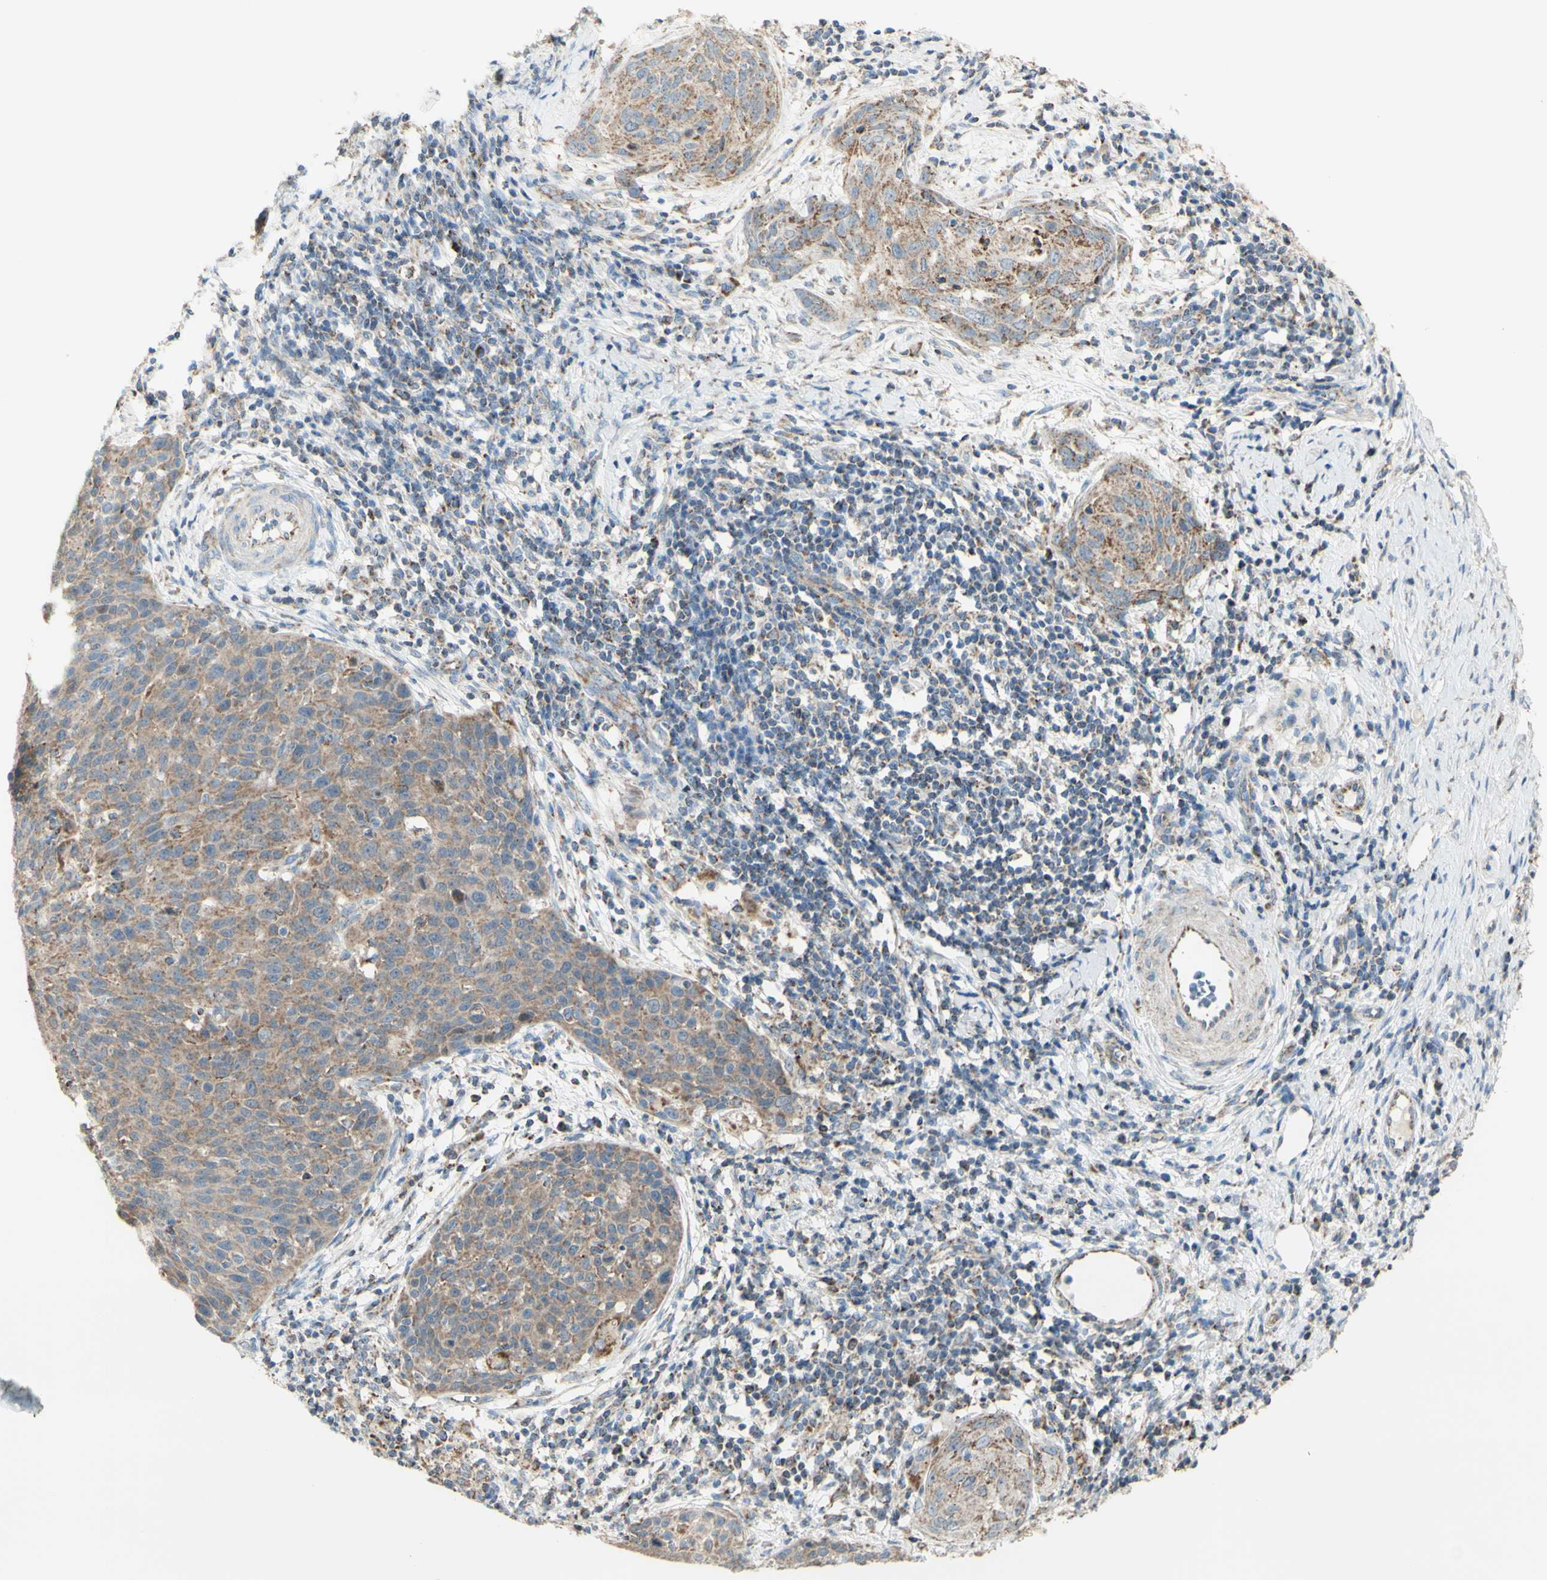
{"staining": {"intensity": "weak", "quantity": ">75%", "location": "cytoplasmic/membranous"}, "tissue": "cervical cancer", "cell_type": "Tumor cells", "image_type": "cancer", "snomed": [{"axis": "morphology", "description": "Squamous cell carcinoma, NOS"}, {"axis": "topography", "description": "Cervix"}], "caption": "Cervical squamous cell carcinoma stained with a brown dye reveals weak cytoplasmic/membranous positive staining in approximately >75% of tumor cells.", "gene": "LETM1", "patient": {"sex": "female", "age": 38}}